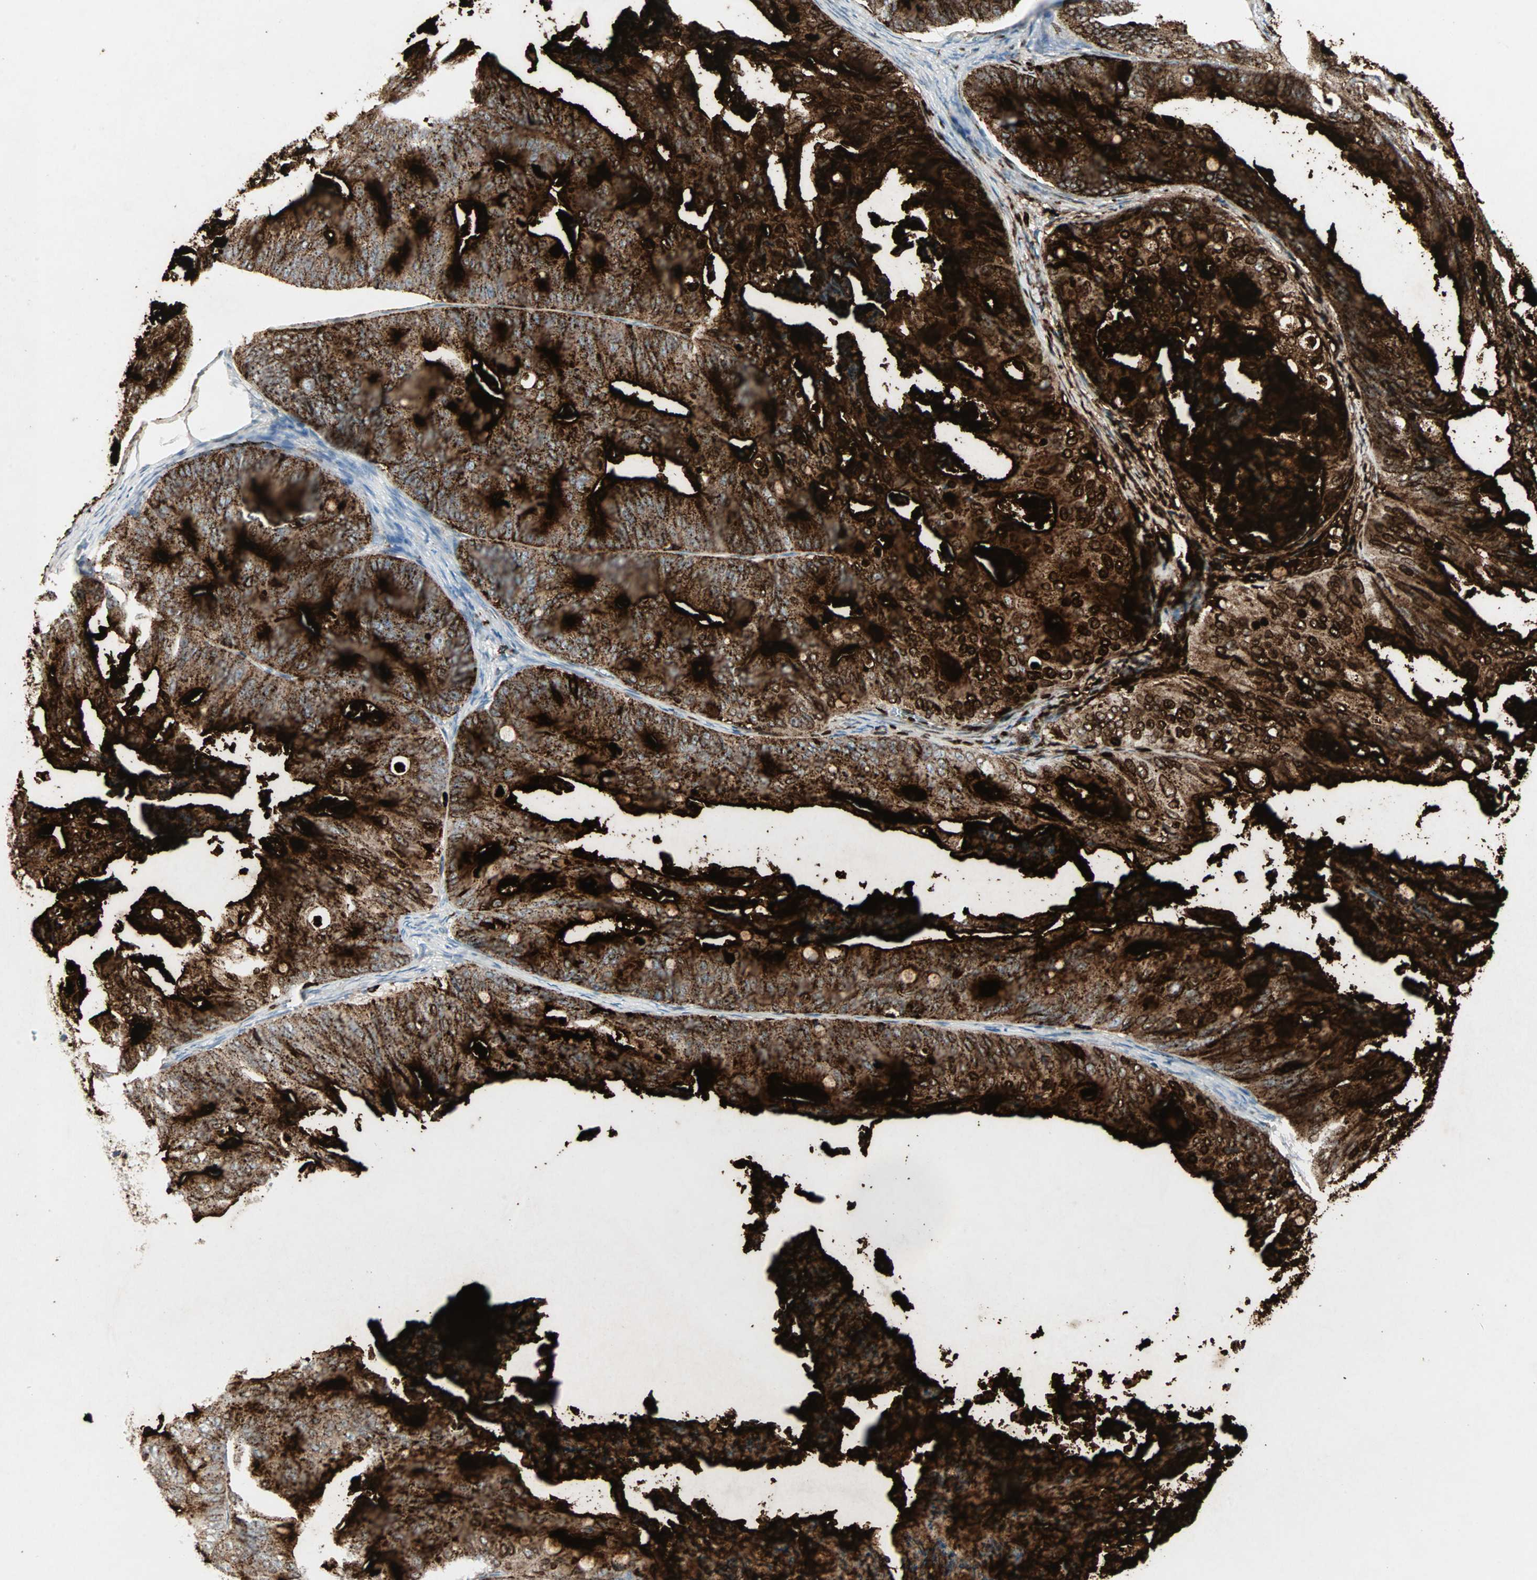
{"staining": {"intensity": "strong", "quantity": ">75%", "location": "cytoplasmic/membranous"}, "tissue": "ovarian cancer", "cell_type": "Tumor cells", "image_type": "cancer", "snomed": [{"axis": "morphology", "description": "Cystadenocarcinoma, mucinous, NOS"}, {"axis": "topography", "description": "Ovary"}], "caption": "DAB (3,3'-diaminobenzidine) immunohistochemical staining of ovarian cancer (mucinous cystadenocarcinoma) reveals strong cytoplasmic/membranous protein staining in about >75% of tumor cells. (IHC, brightfield microscopy, high magnification).", "gene": "CEACAM6", "patient": {"sex": "female", "age": 37}}